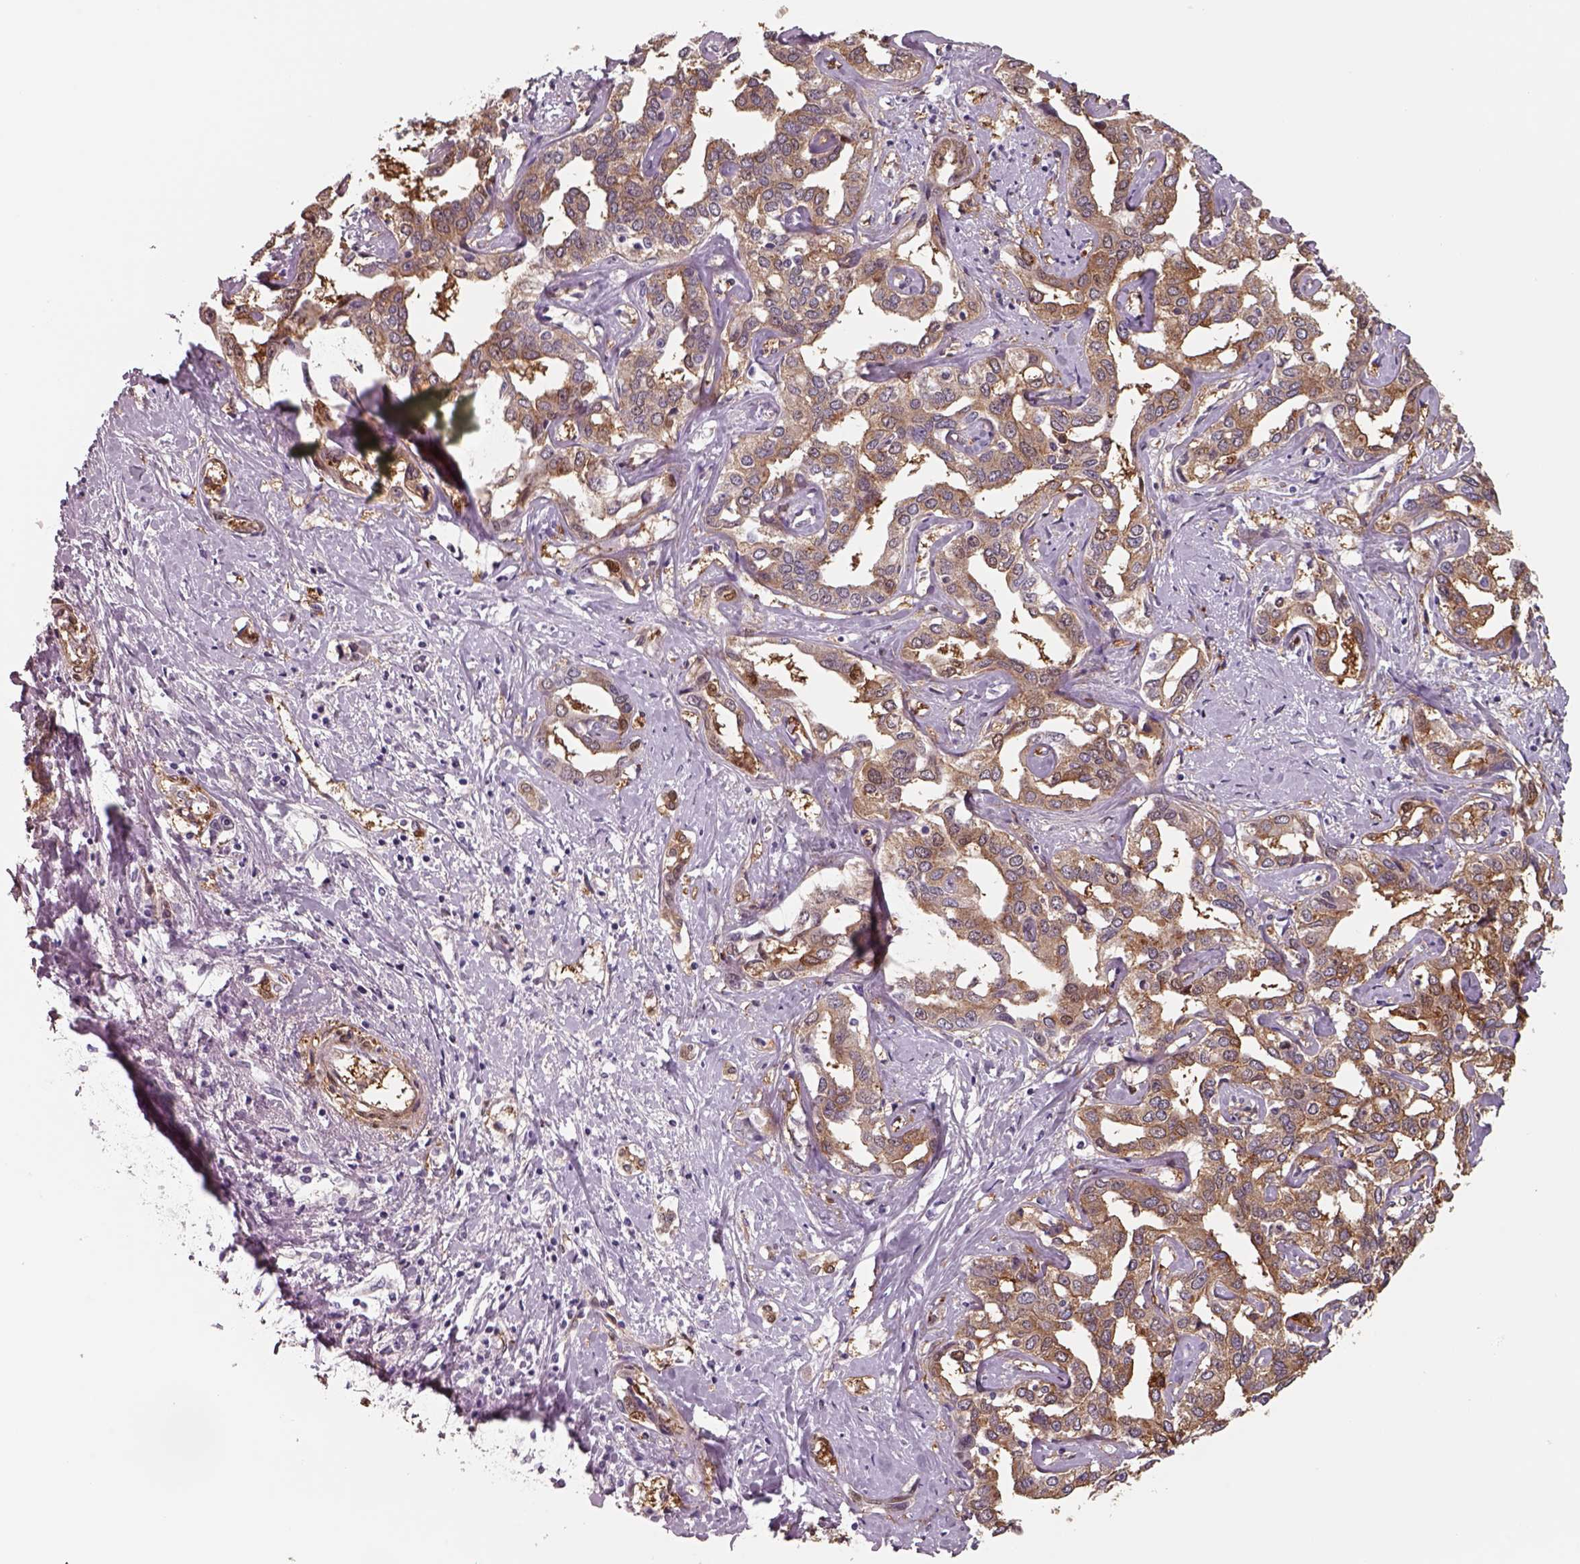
{"staining": {"intensity": "moderate", "quantity": ">75%", "location": "cytoplasmic/membranous"}, "tissue": "liver cancer", "cell_type": "Tumor cells", "image_type": "cancer", "snomed": [{"axis": "morphology", "description": "Cholangiocarcinoma"}, {"axis": "topography", "description": "Liver"}], "caption": "The photomicrograph demonstrates immunohistochemical staining of liver cholangiocarcinoma. There is moderate cytoplasmic/membranous positivity is present in about >75% of tumor cells.", "gene": "ISYNA1", "patient": {"sex": "male", "age": 59}}